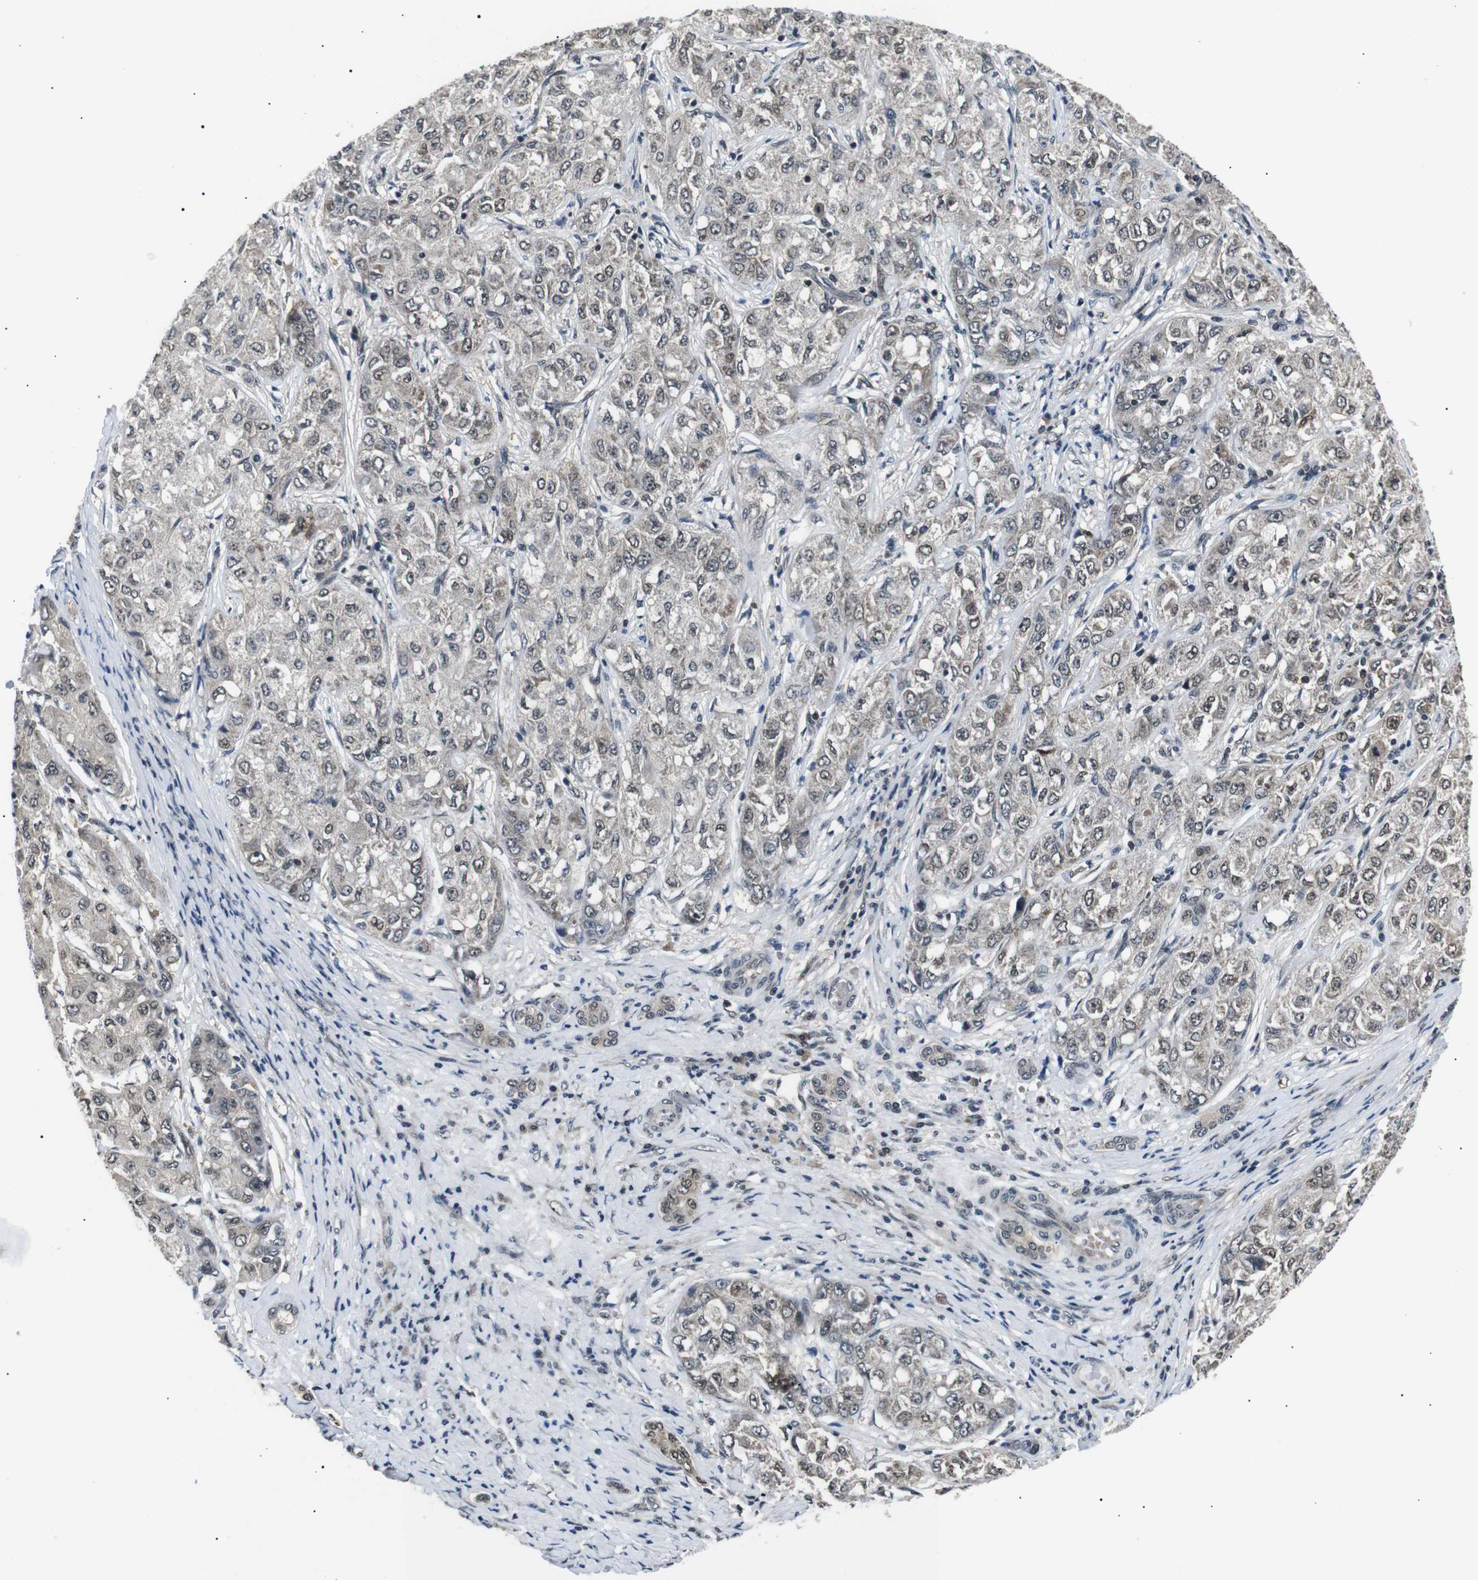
{"staining": {"intensity": "weak", "quantity": "<25%", "location": "nuclear"}, "tissue": "liver cancer", "cell_type": "Tumor cells", "image_type": "cancer", "snomed": [{"axis": "morphology", "description": "Carcinoma, Hepatocellular, NOS"}, {"axis": "topography", "description": "Liver"}], "caption": "Immunohistochemistry (IHC) image of hepatocellular carcinoma (liver) stained for a protein (brown), which displays no positivity in tumor cells.", "gene": "SKP1", "patient": {"sex": "male", "age": 80}}